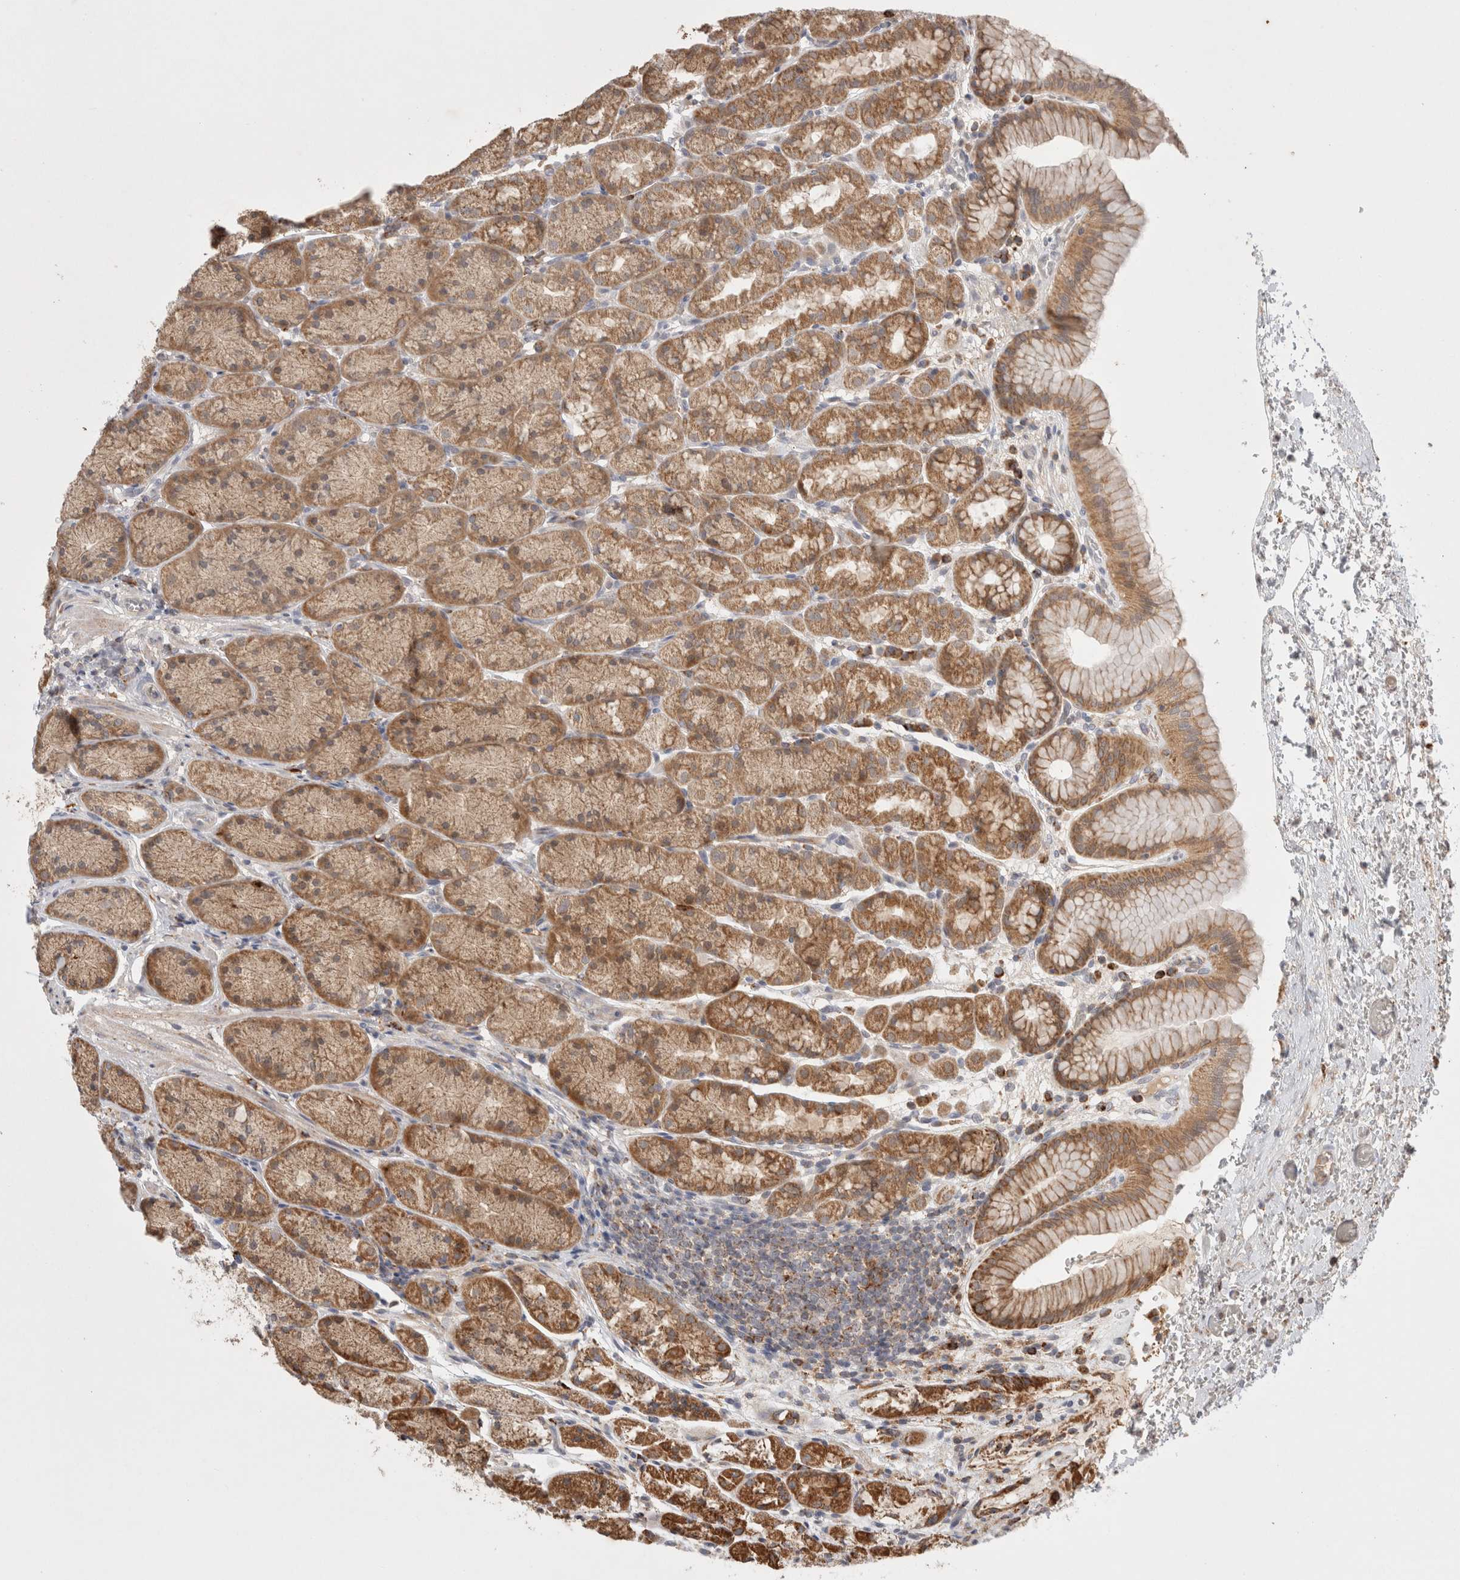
{"staining": {"intensity": "moderate", "quantity": ">75%", "location": "cytoplasmic/membranous"}, "tissue": "stomach", "cell_type": "Glandular cells", "image_type": "normal", "snomed": [{"axis": "morphology", "description": "Normal tissue, NOS"}, {"axis": "topography", "description": "Stomach"}], "caption": "This is an image of immunohistochemistry staining of benign stomach, which shows moderate expression in the cytoplasmic/membranous of glandular cells.", "gene": "HROB", "patient": {"sex": "male", "age": 42}}